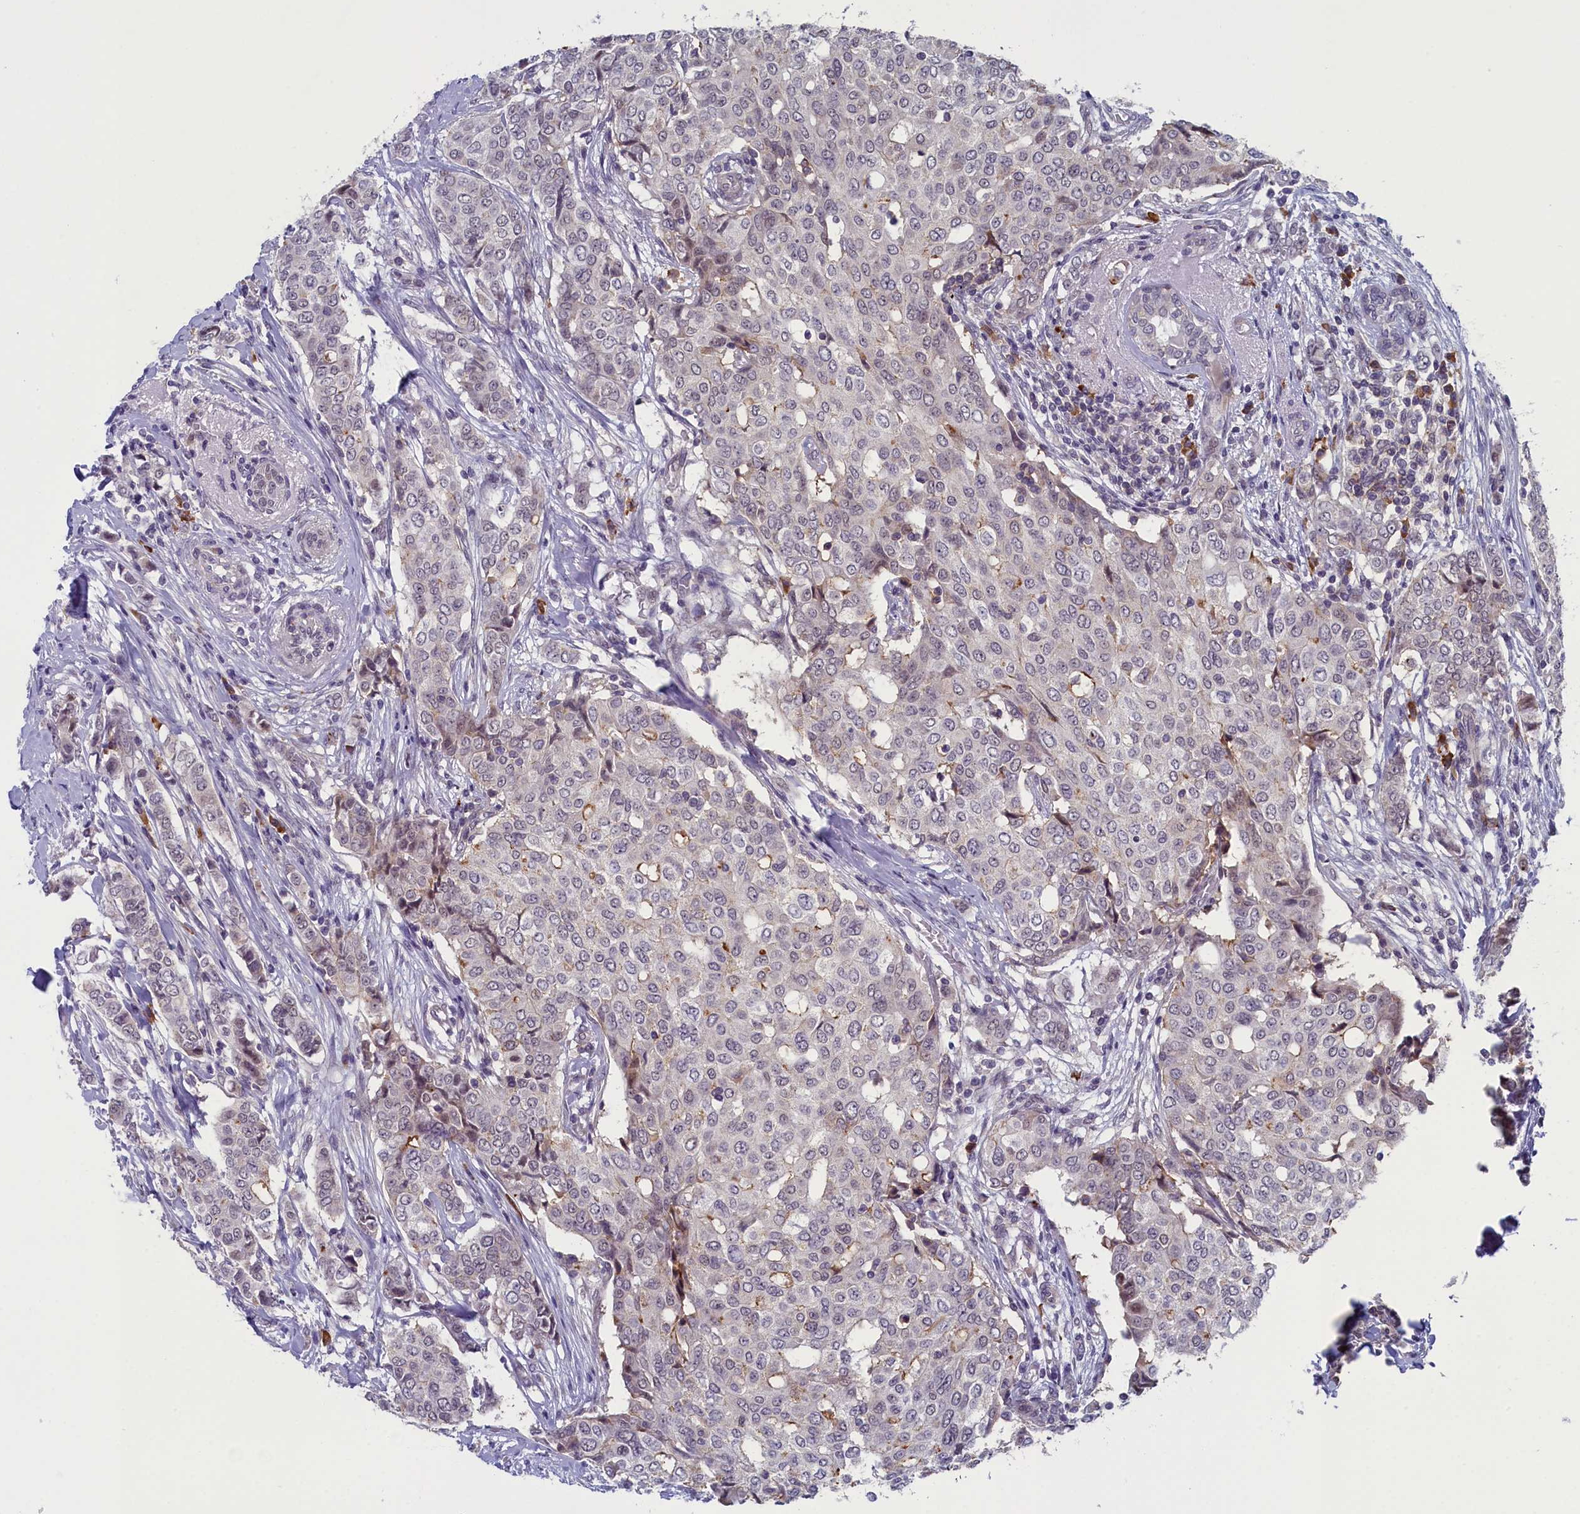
{"staining": {"intensity": "negative", "quantity": "none", "location": "none"}, "tissue": "breast cancer", "cell_type": "Tumor cells", "image_type": "cancer", "snomed": [{"axis": "morphology", "description": "Lobular carcinoma"}, {"axis": "topography", "description": "Breast"}], "caption": "Breast cancer (lobular carcinoma) stained for a protein using immunohistochemistry reveals no staining tumor cells.", "gene": "CNEP1R1", "patient": {"sex": "female", "age": 51}}